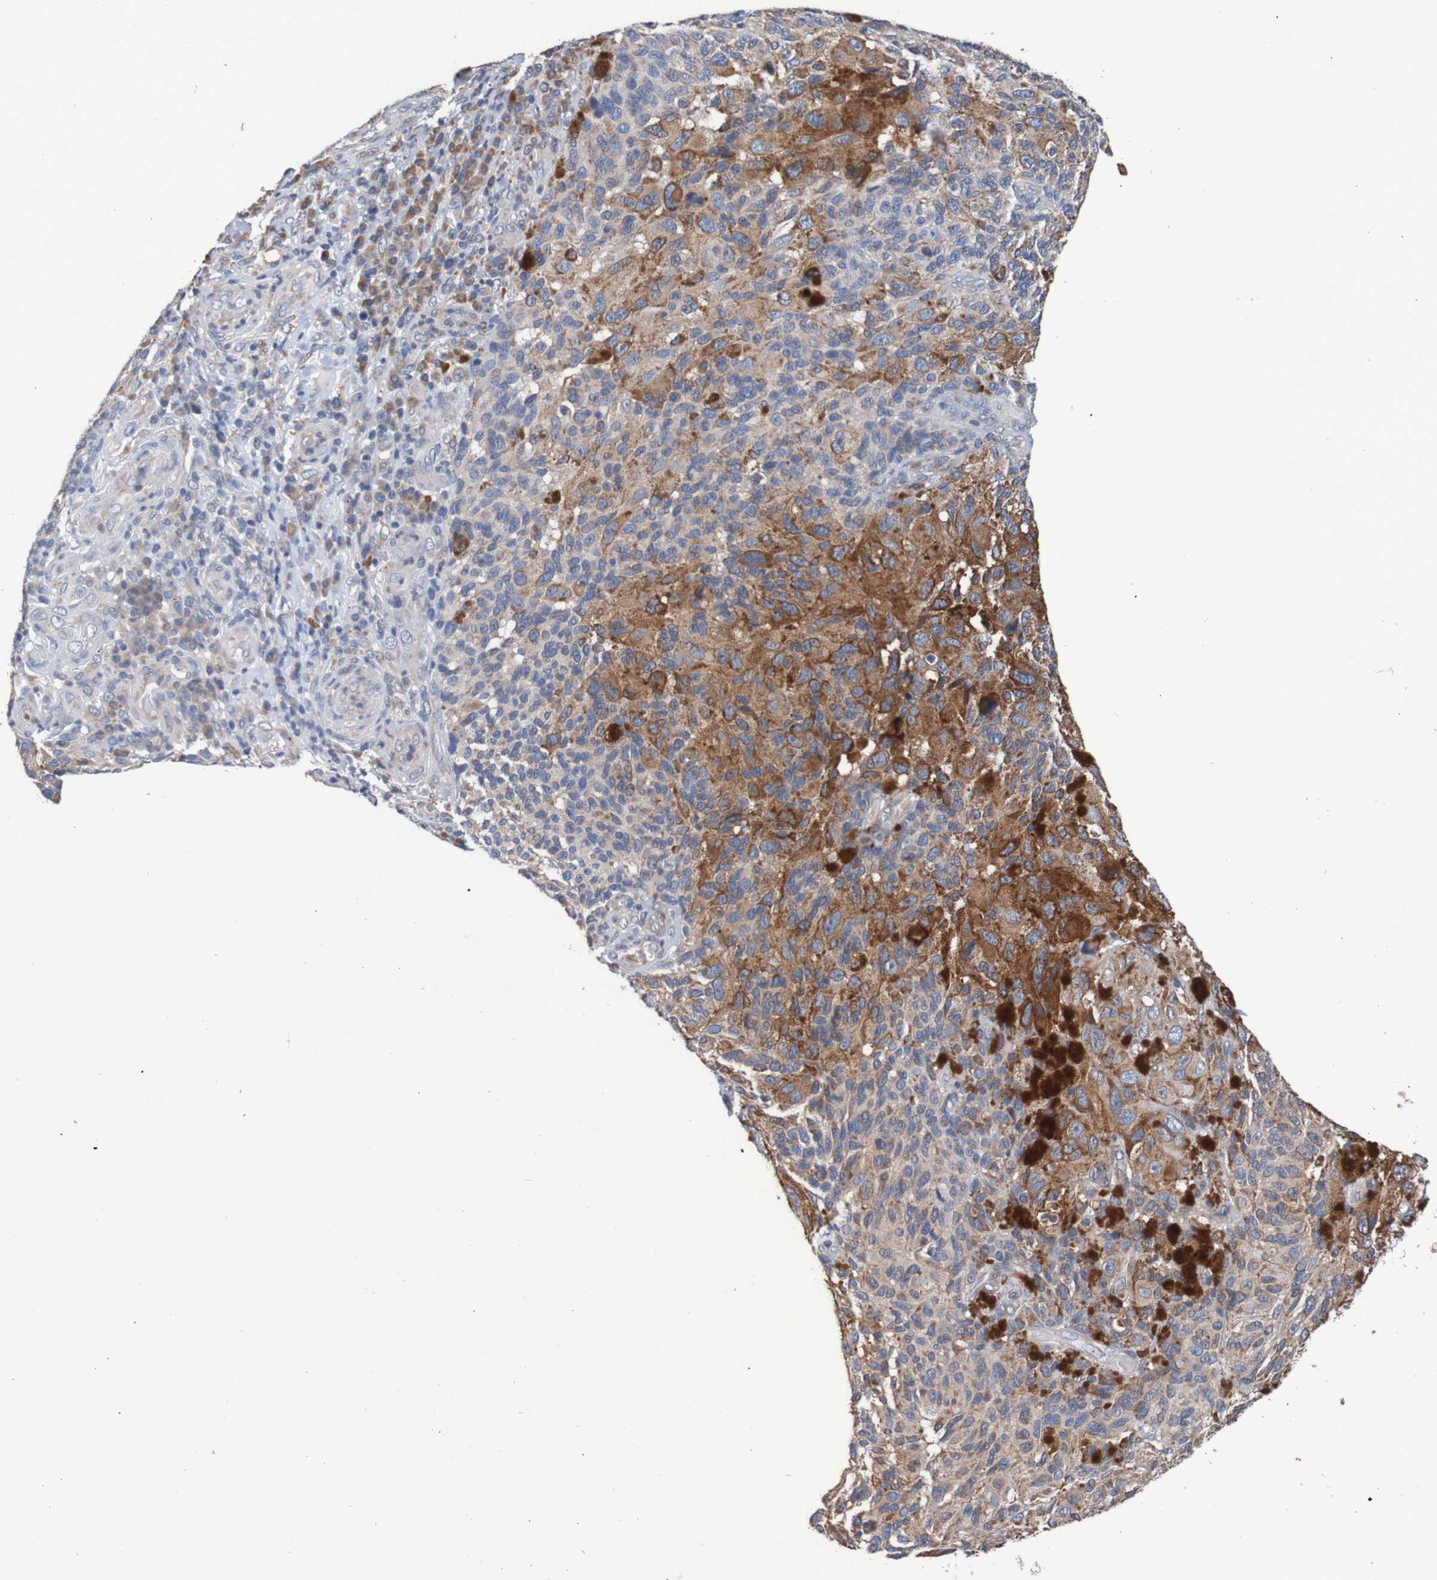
{"staining": {"intensity": "strong", "quantity": ">75%", "location": "cytoplasmic/membranous"}, "tissue": "melanoma", "cell_type": "Tumor cells", "image_type": "cancer", "snomed": [{"axis": "morphology", "description": "Malignant melanoma, NOS"}, {"axis": "topography", "description": "Skin"}], "caption": "High-magnification brightfield microscopy of melanoma stained with DAB (brown) and counterstained with hematoxylin (blue). tumor cells exhibit strong cytoplasmic/membranous expression is present in approximately>75% of cells.", "gene": "FIBP", "patient": {"sex": "female", "age": 73}}